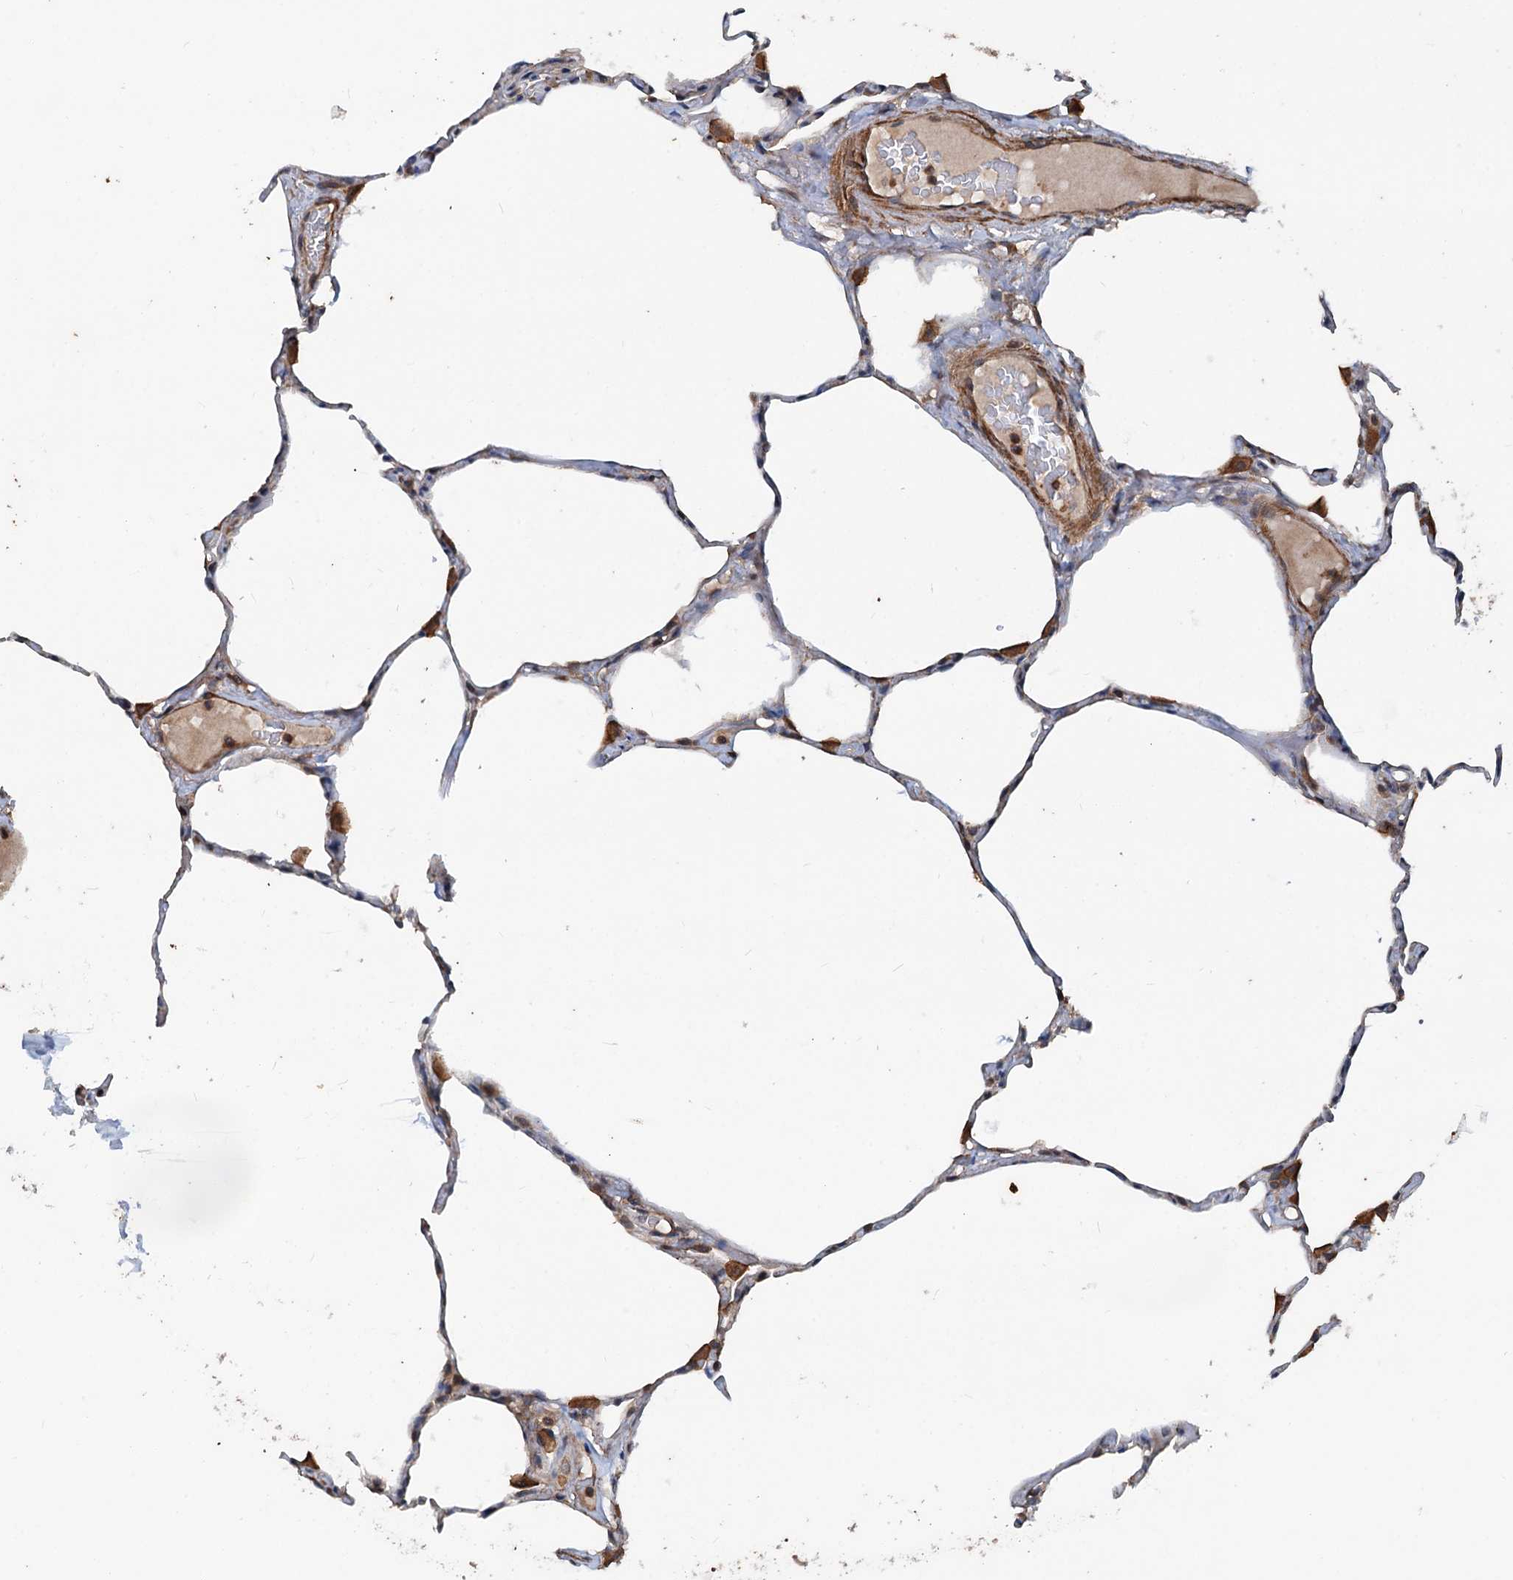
{"staining": {"intensity": "moderate", "quantity": "<25%", "location": "cytoplasmic/membranous"}, "tissue": "lung", "cell_type": "Alveolar cells", "image_type": "normal", "snomed": [{"axis": "morphology", "description": "Normal tissue, NOS"}, {"axis": "topography", "description": "Lung"}], "caption": "Immunohistochemical staining of benign human lung reveals low levels of moderate cytoplasmic/membranous staining in about <25% of alveolar cells. (DAB (3,3'-diaminobenzidine) IHC with brightfield microscopy, high magnification).", "gene": "TEDC1", "patient": {"sex": "male", "age": 65}}